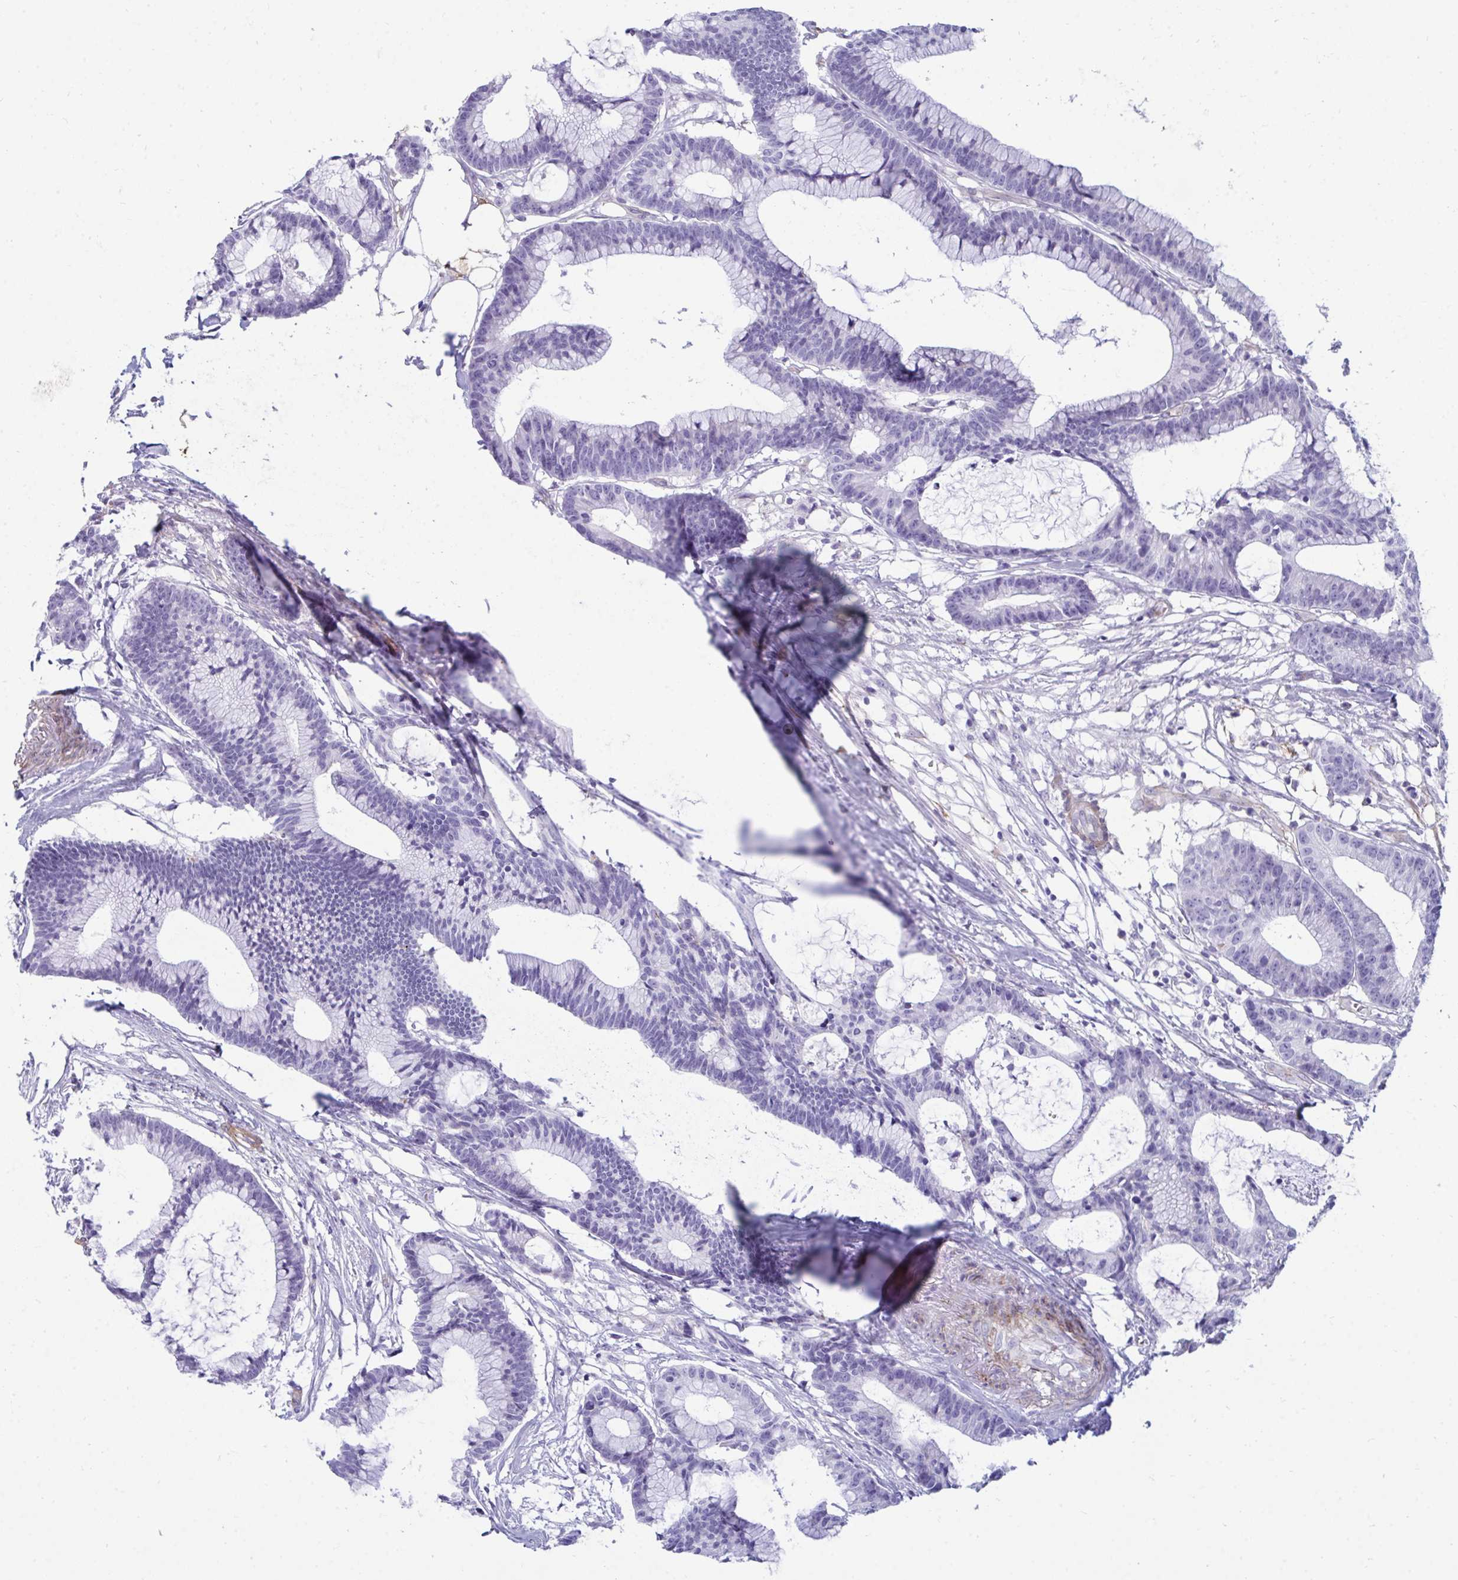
{"staining": {"intensity": "negative", "quantity": "none", "location": "none"}, "tissue": "colorectal cancer", "cell_type": "Tumor cells", "image_type": "cancer", "snomed": [{"axis": "morphology", "description": "Adenocarcinoma, NOS"}, {"axis": "topography", "description": "Colon"}], "caption": "Image shows no significant protein positivity in tumor cells of colorectal adenocarcinoma.", "gene": "UBL3", "patient": {"sex": "female", "age": 78}}